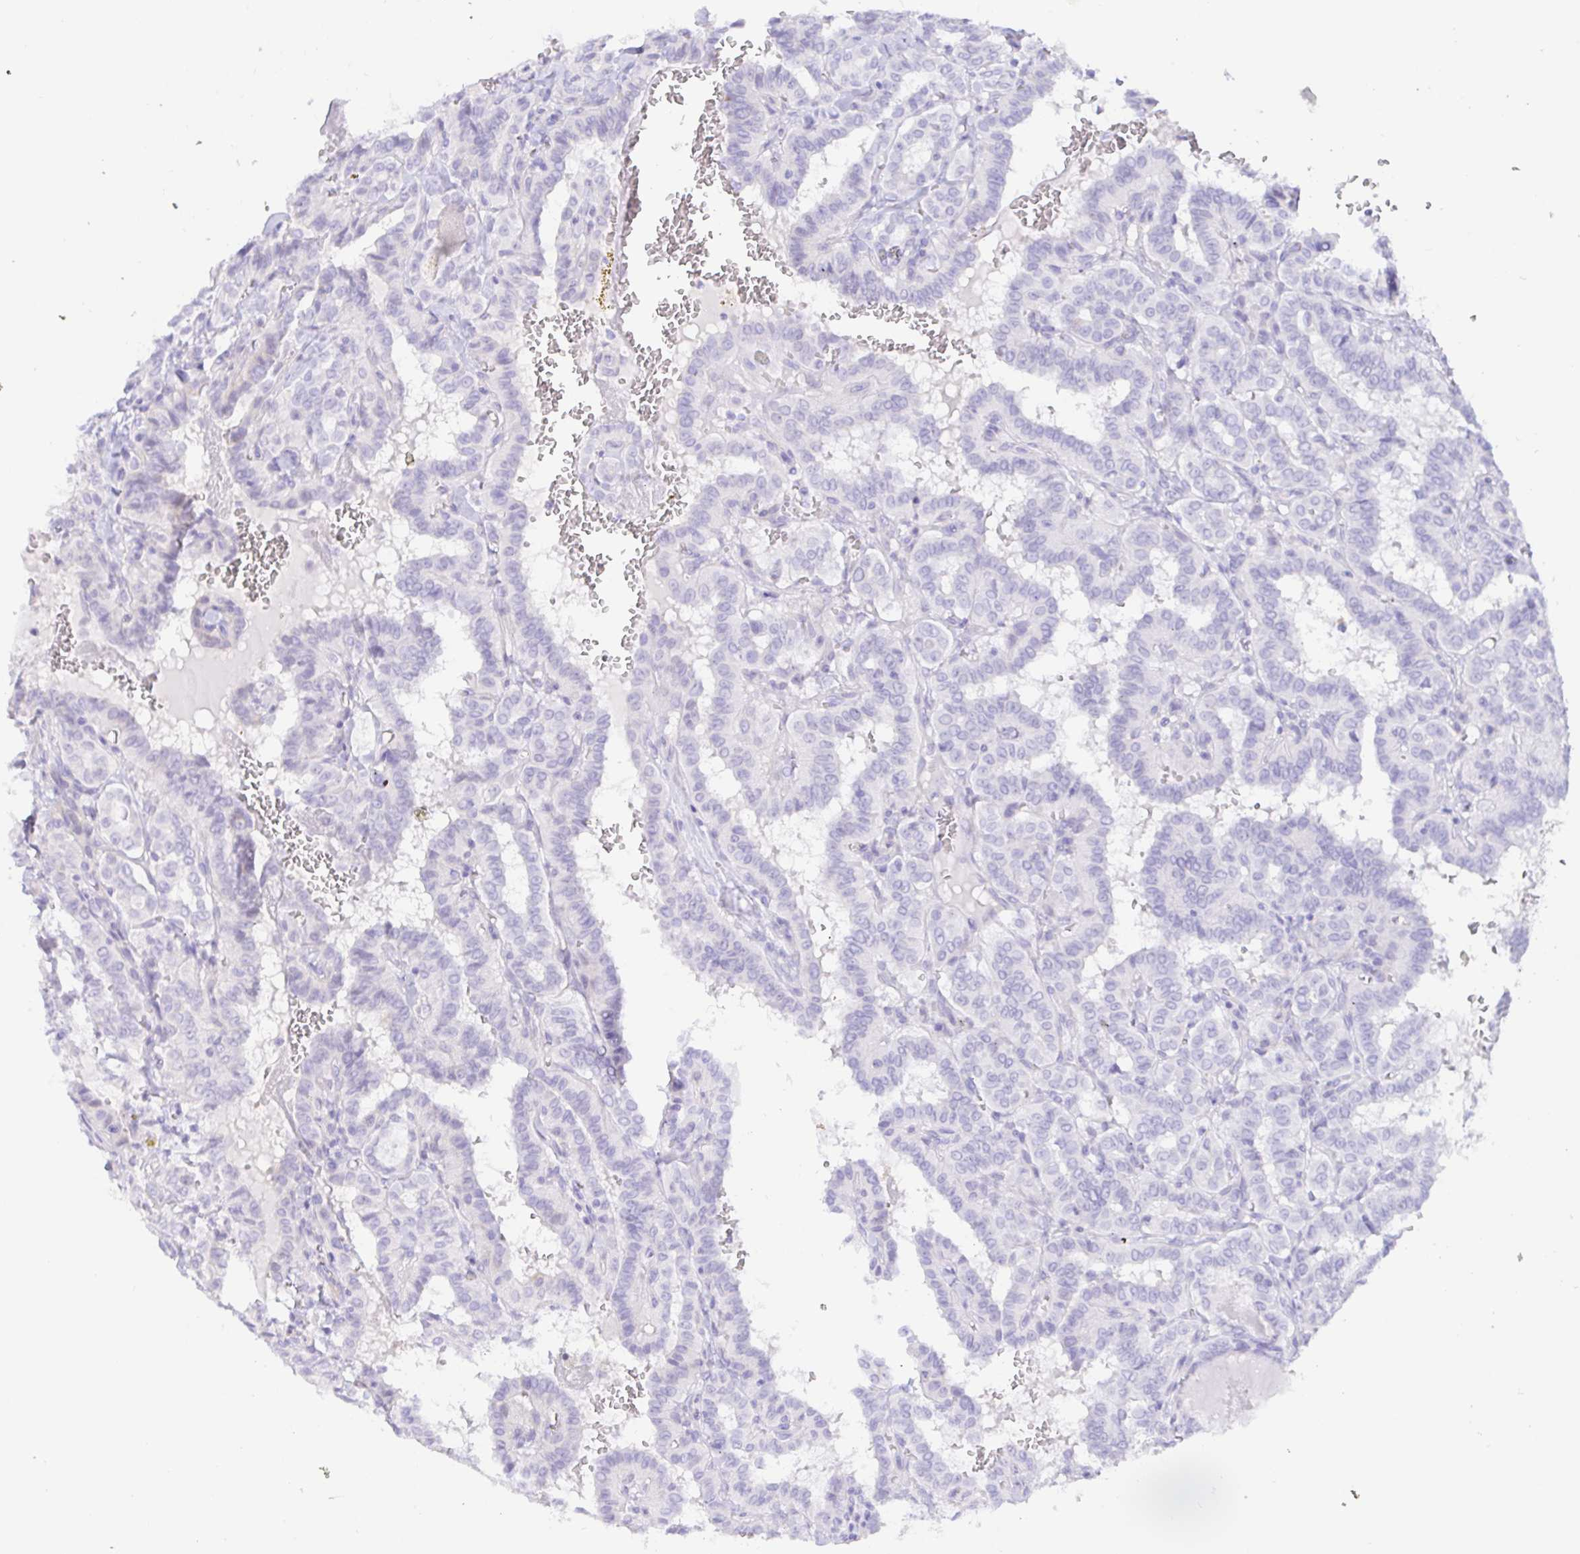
{"staining": {"intensity": "negative", "quantity": "none", "location": "none"}, "tissue": "thyroid cancer", "cell_type": "Tumor cells", "image_type": "cancer", "snomed": [{"axis": "morphology", "description": "Papillary adenocarcinoma, NOS"}, {"axis": "topography", "description": "Thyroid gland"}], "caption": "Immunohistochemistry (IHC) image of thyroid cancer (papillary adenocarcinoma) stained for a protein (brown), which exhibits no positivity in tumor cells.", "gene": "PINLYP", "patient": {"sex": "female", "age": 21}}